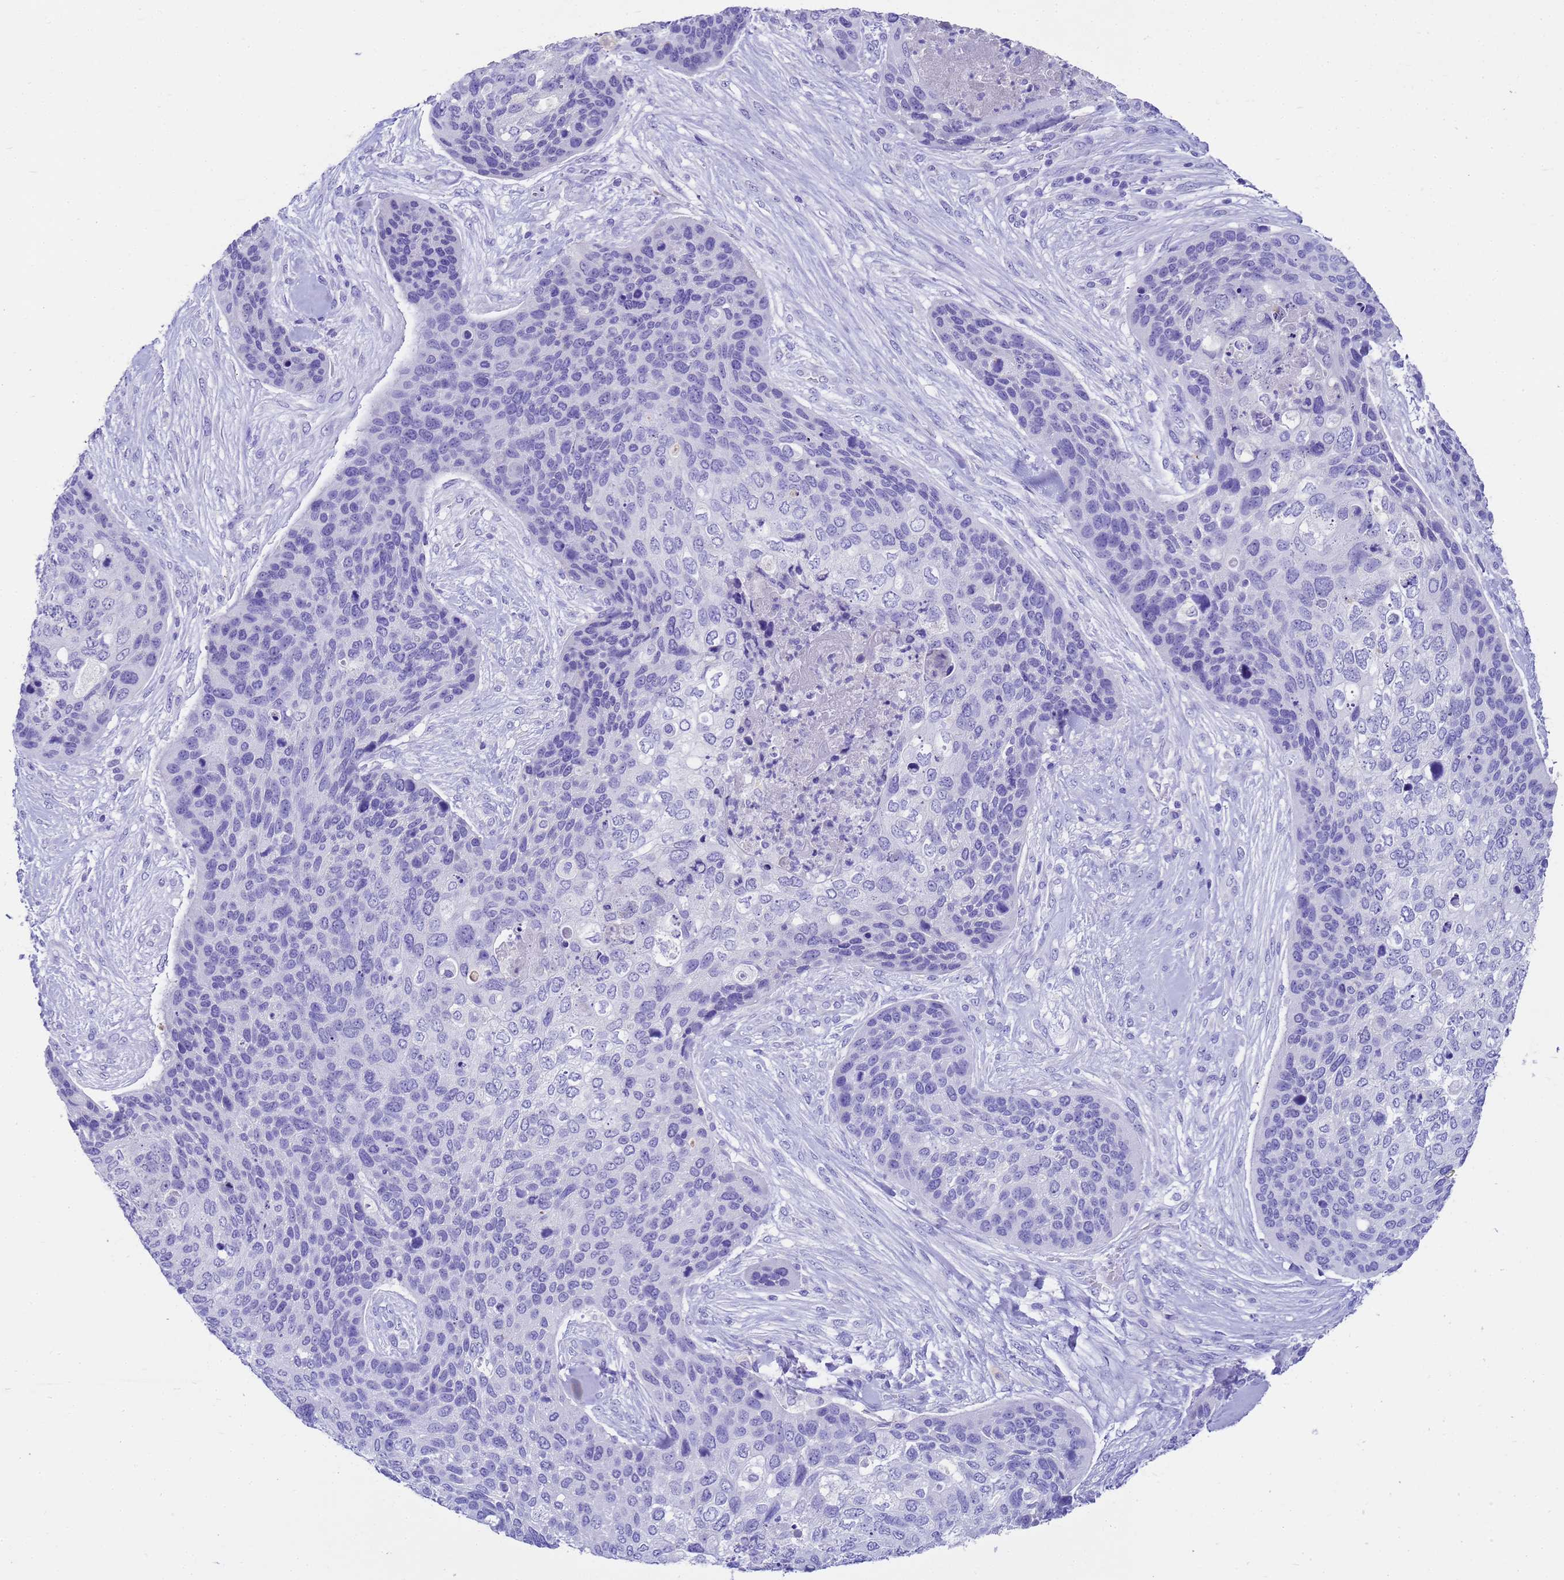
{"staining": {"intensity": "negative", "quantity": "none", "location": "none"}, "tissue": "skin cancer", "cell_type": "Tumor cells", "image_type": "cancer", "snomed": [{"axis": "morphology", "description": "Basal cell carcinoma"}, {"axis": "topography", "description": "Skin"}], "caption": "Immunohistochemistry (IHC) histopathology image of human skin basal cell carcinoma stained for a protein (brown), which shows no positivity in tumor cells.", "gene": "MS4A13", "patient": {"sex": "female", "age": 74}}